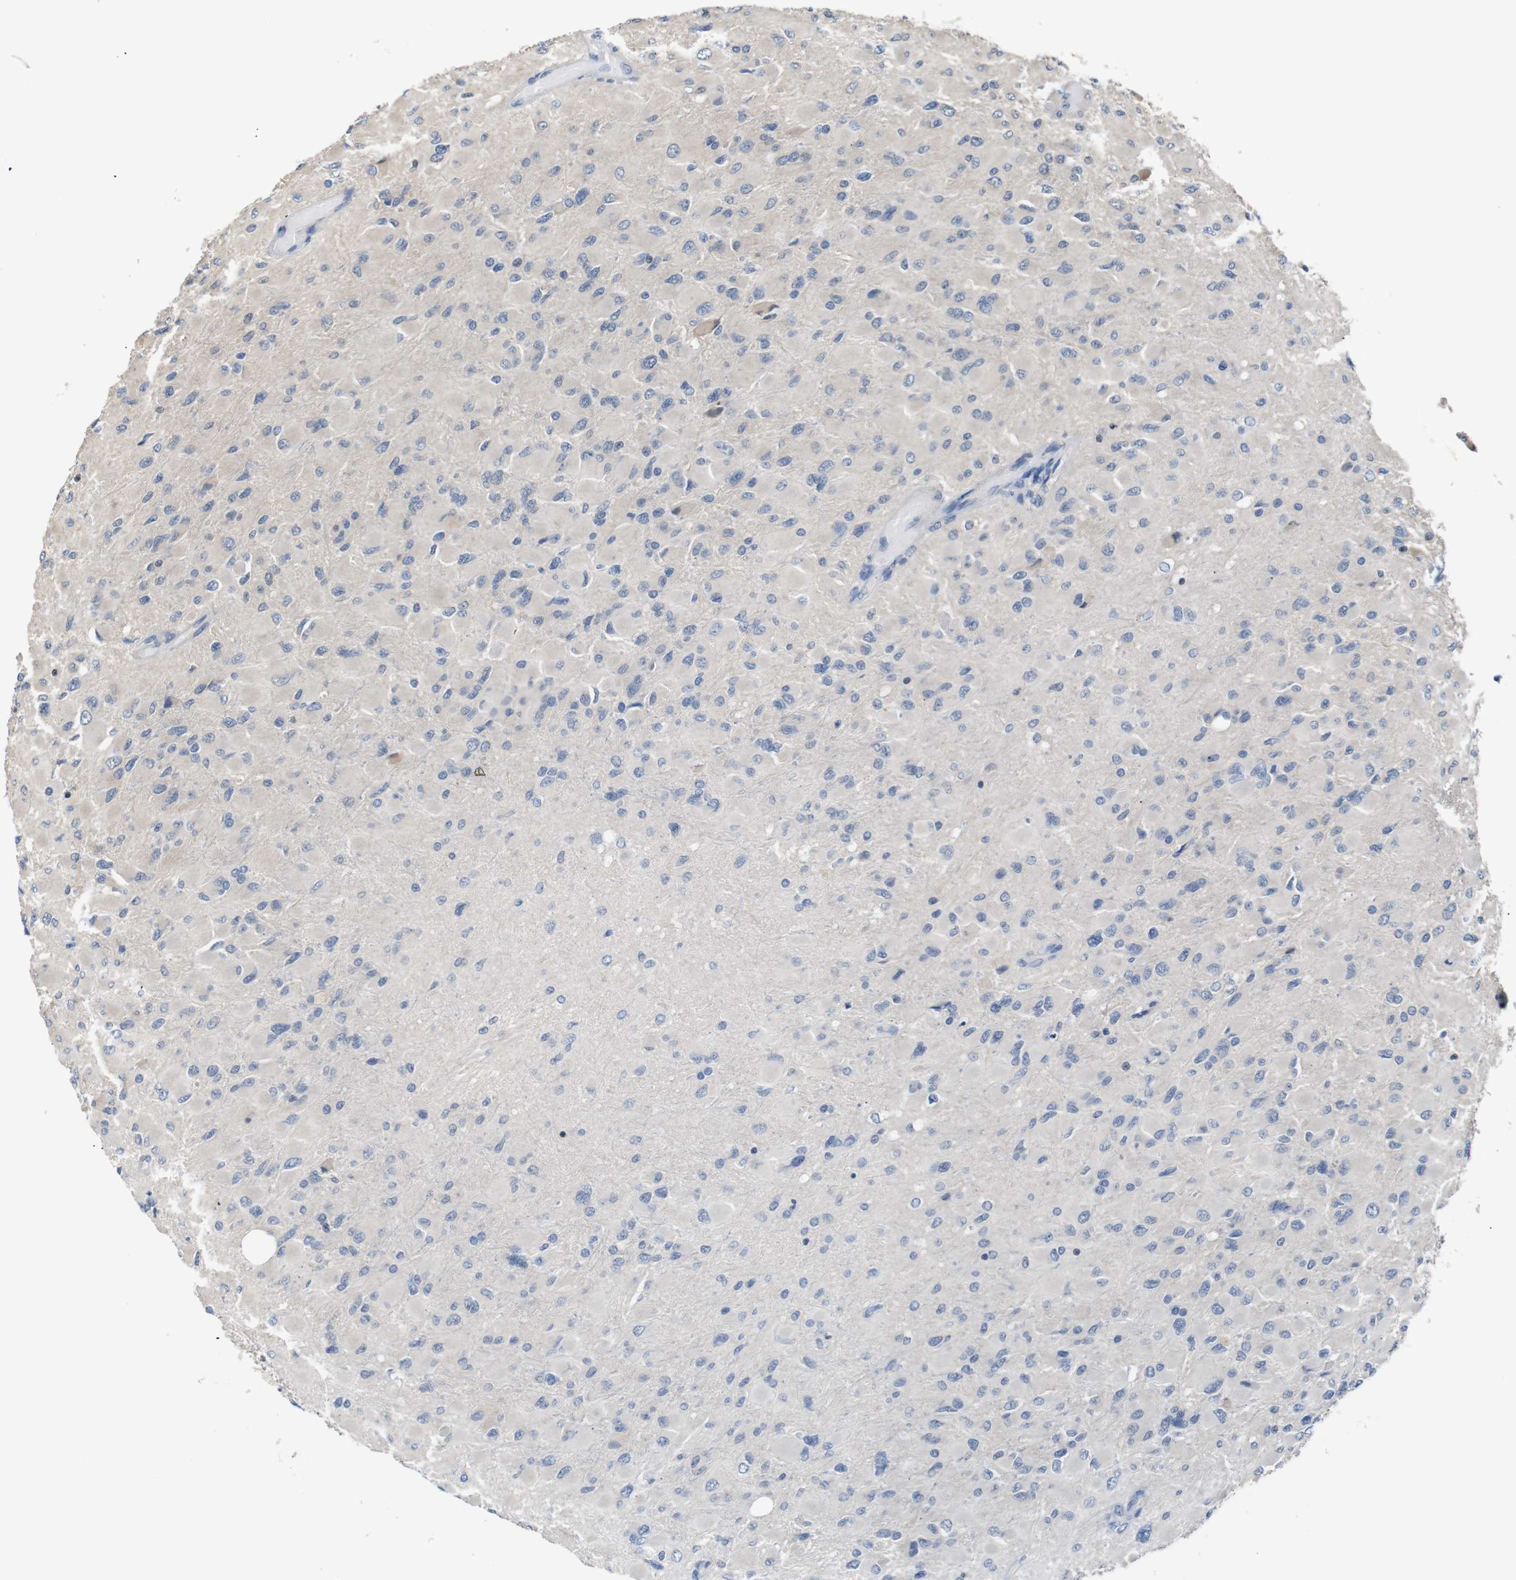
{"staining": {"intensity": "negative", "quantity": "none", "location": "none"}, "tissue": "glioma", "cell_type": "Tumor cells", "image_type": "cancer", "snomed": [{"axis": "morphology", "description": "Glioma, malignant, High grade"}, {"axis": "topography", "description": "Cerebral cortex"}], "caption": "This is an IHC image of malignant glioma (high-grade). There is no positivity in tumor cells.", "gene": "SFN", "patient": {"sex": "female", "age": 36}}